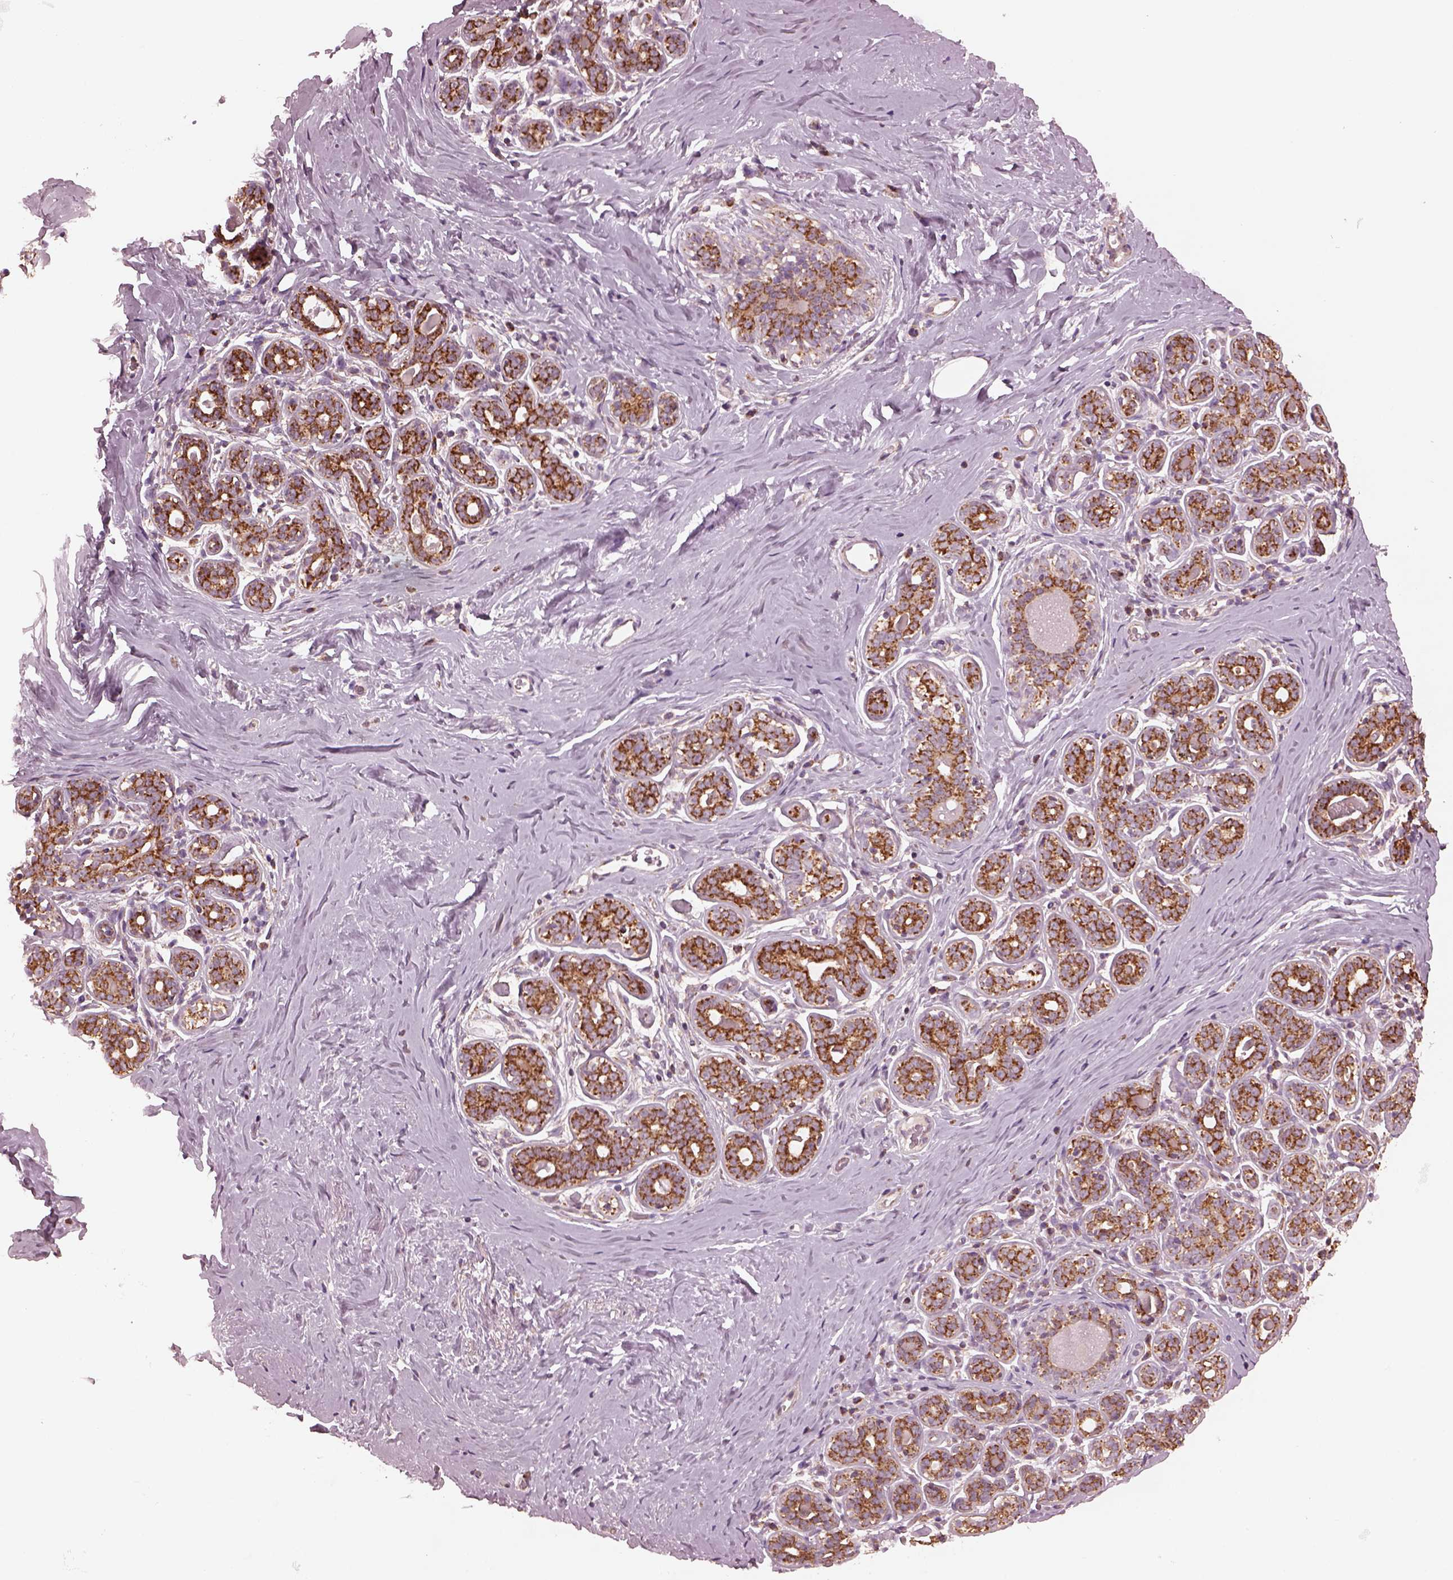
{"staining": {"intensity": "negative", "quantity": "none", "location": "none"}, "tissue": "breast", "cell_type": "Adipocytes", "image_type": "normal", "snomed": [{"axis": "morphology", "description": "Normal tissue, NOS"}, {"axis": "topography", "description": "Skin"}, {"axis": "topography", "description": "Breast"}], "caption": "A photomicrograph of breast stained for a protein shows no brown staining in adipocytes.", "gene": "NDUFB10", "patient": {"sex": "female", "age": 43}}